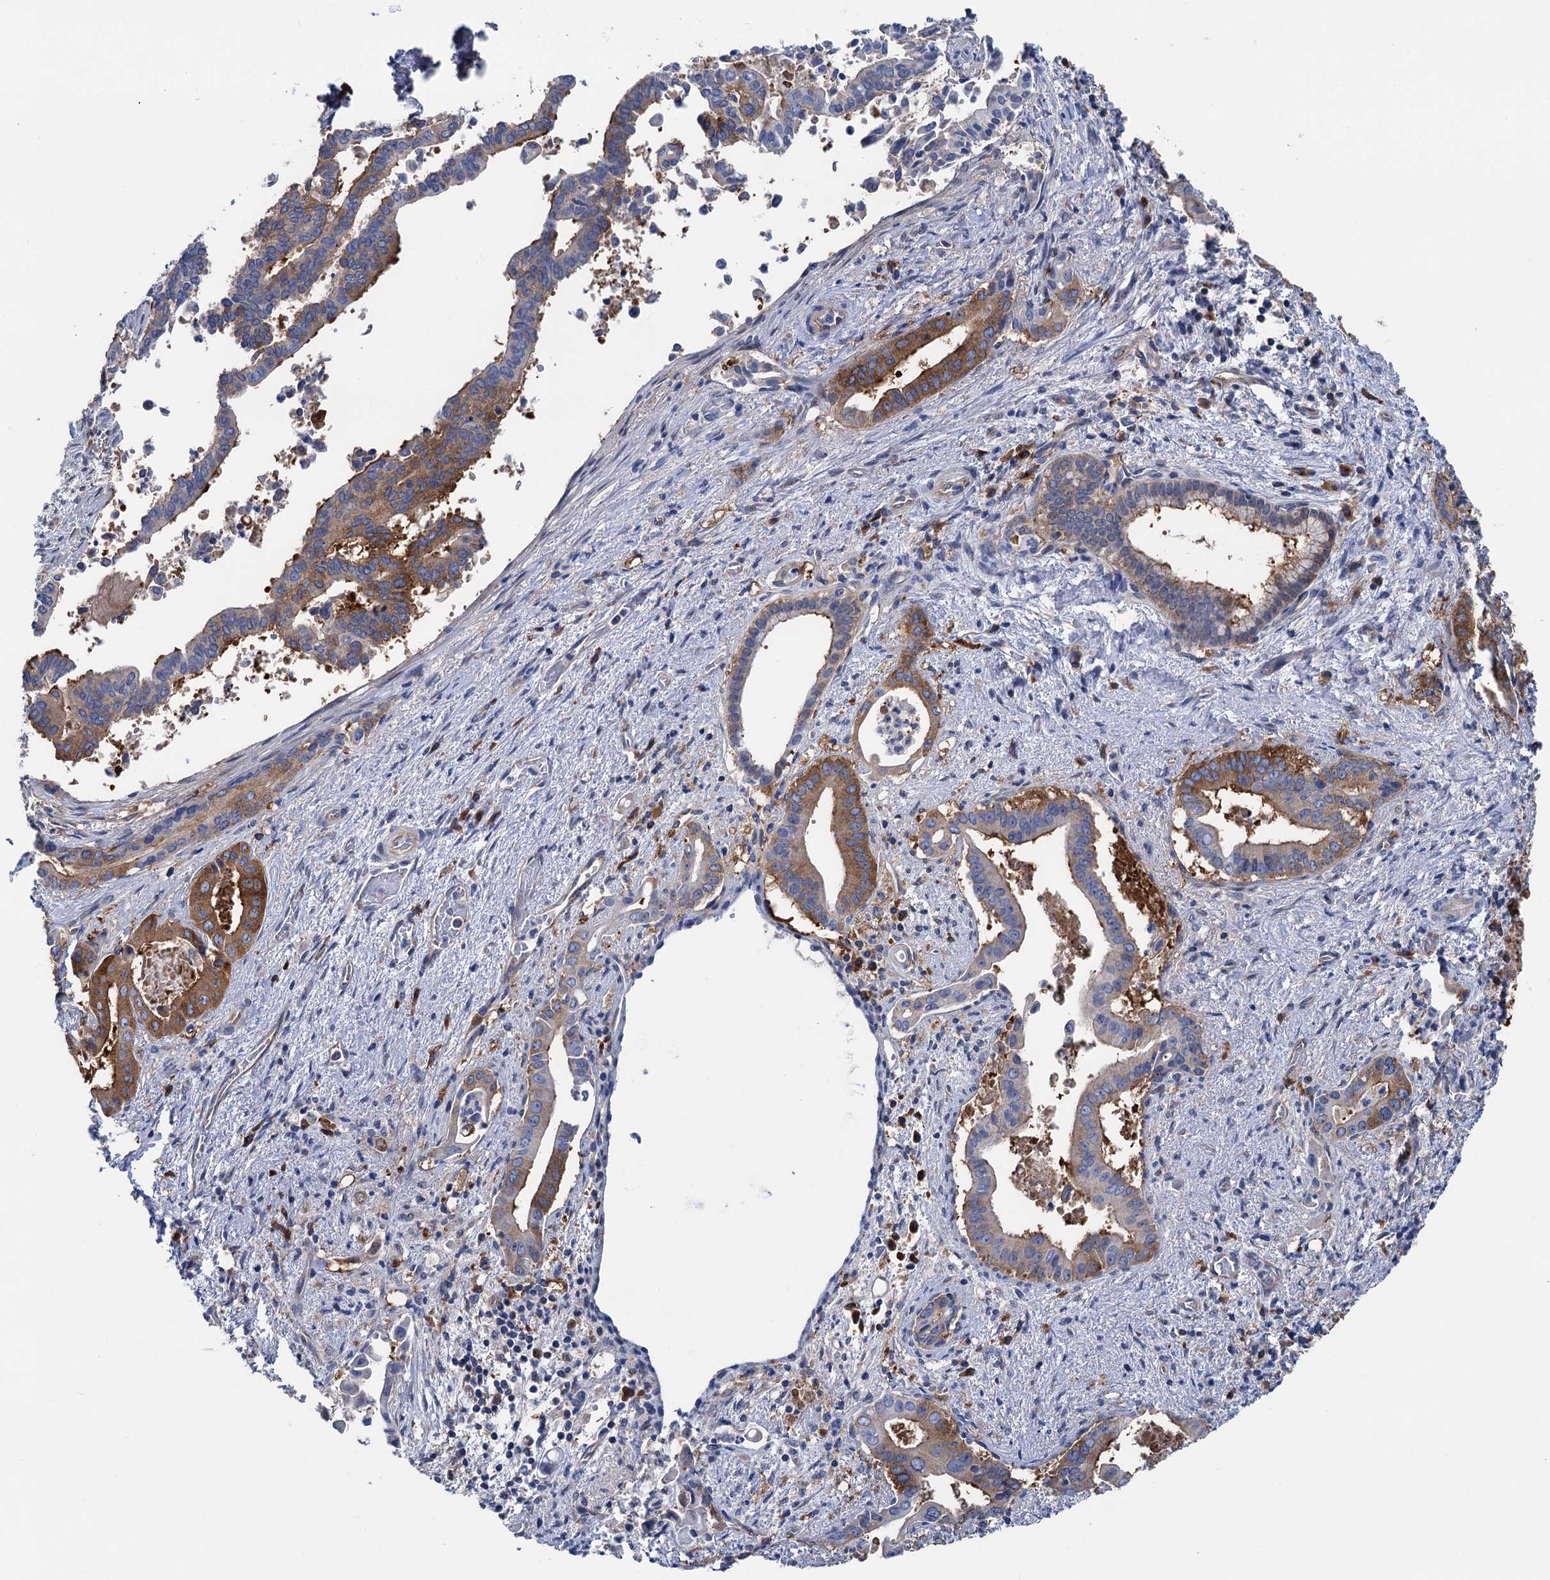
{"staining": {"intensity": "moderate", "quantity": "25%-75%", "location": "cytoplasmic/membranous"}, "tissue": "pancreatic cancer", "cell_type": "Tumor cells", "image_type": "cancer", "snomed": [{"axis": "morphology", "description": "Adenocarcinoma, NOS"}, {"axis": "topography", "description": "Pancreas"}], "caption": "Approximately 25%-75% of tumor cells in human adenocarcinoma (pancreatic) exhibit moderate cytoplasmic/membranous protein positivity as visualized by brown immunohistochemical staining.", "gene": "ZNRD2", "patient": {"sex": "female", "age": 77}}